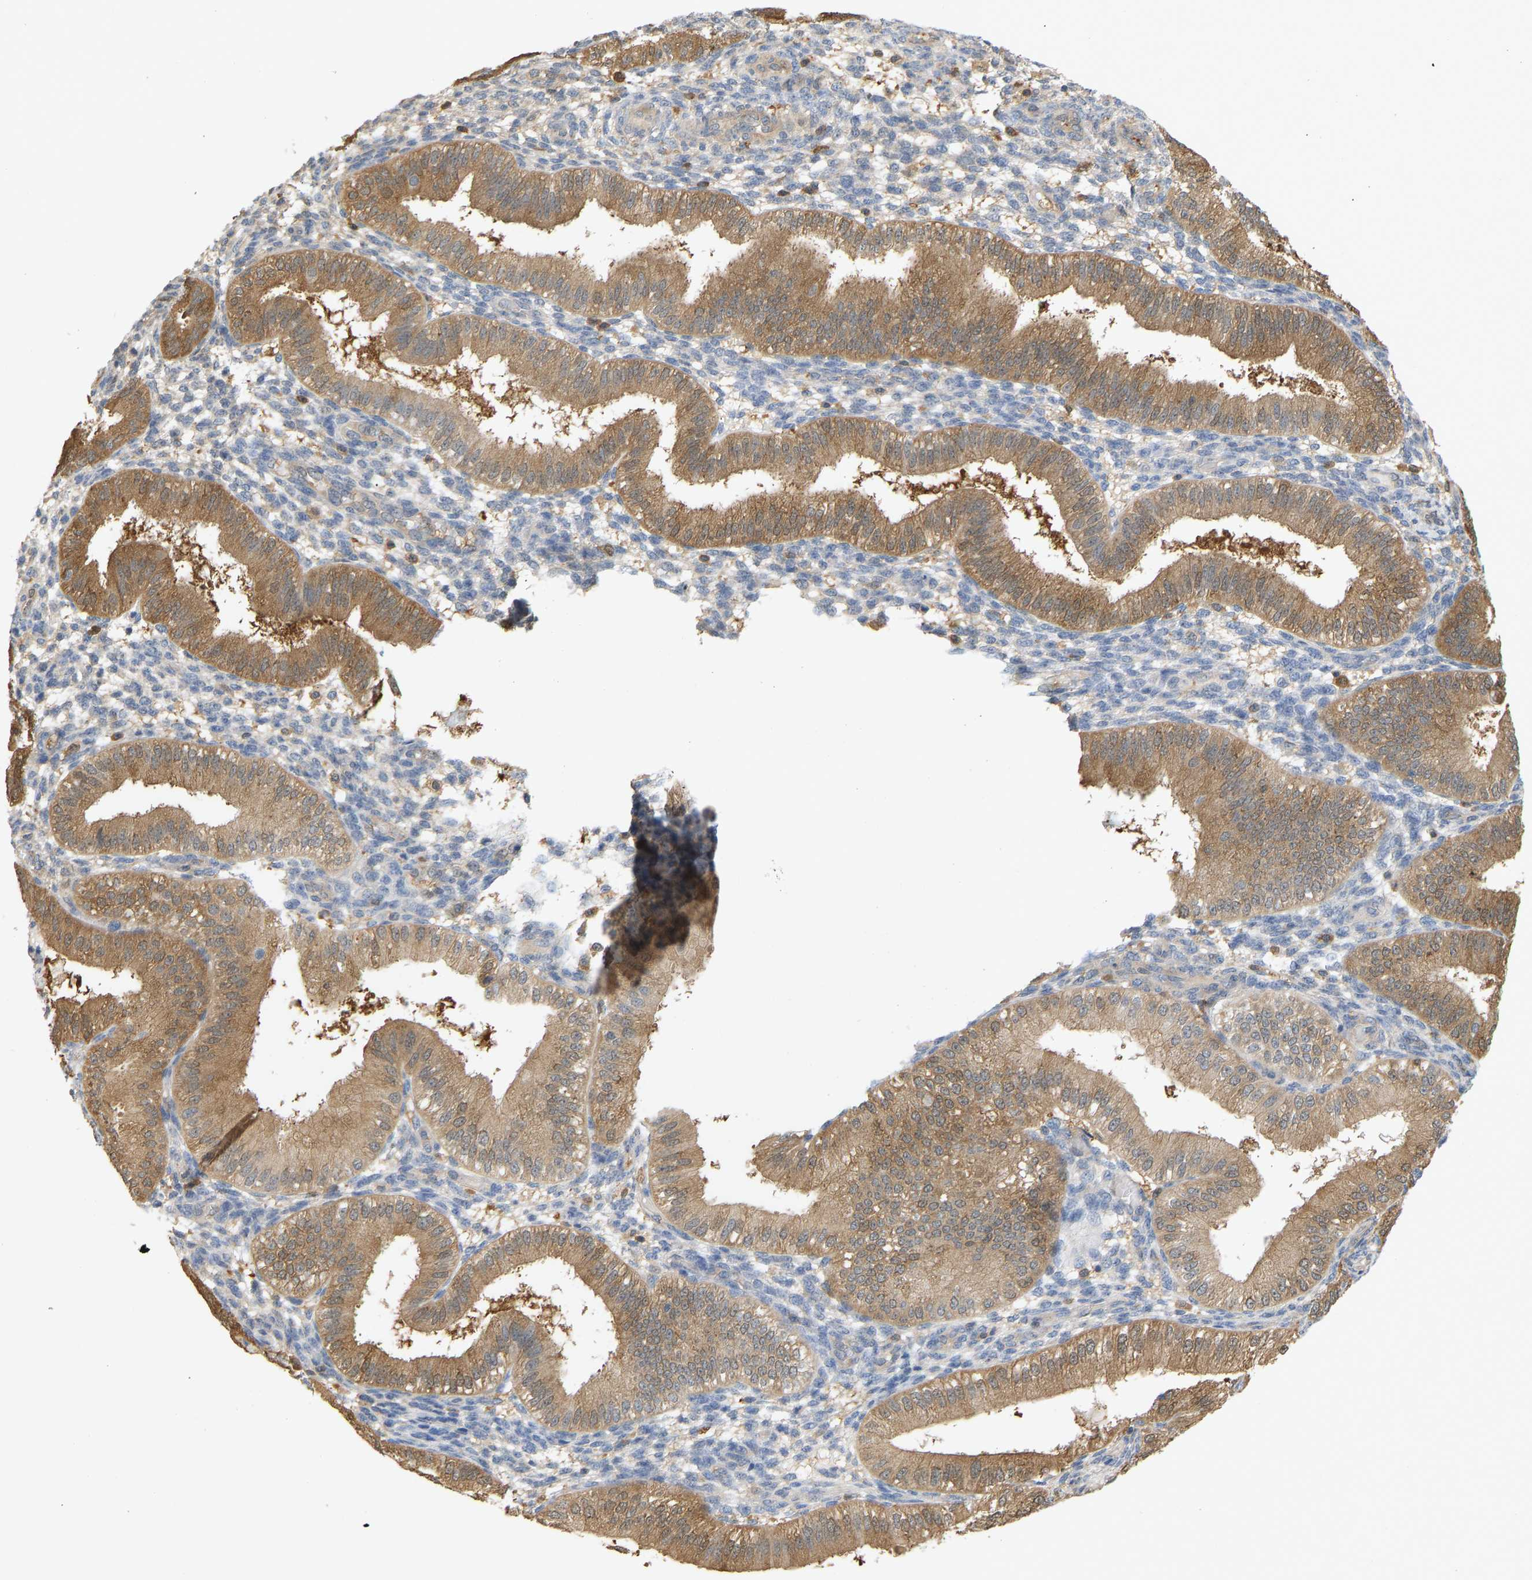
{"staining": {"intensity": "moderate", "quantity": "<25%", "location": "cytoplasmic/membranous"}, "tissue": "endometrium", "cell_type": "Cells in endometrial stroma", "image_type": "normal", "snomed": [{"axis": "morphology", "description": "Normal tissue, NOS"}, {"axis": "topography", "description": "Endometrium"}], "caption": "A micrograph showing moderate cytoplasmic/membranous expression in approximately <25% of cells in endometrial stroma in normal endometrium, as visualized by brown immunohistochemical staining.", "gene": "ENO1", "patient": {"sex": "female", "age": 39}}